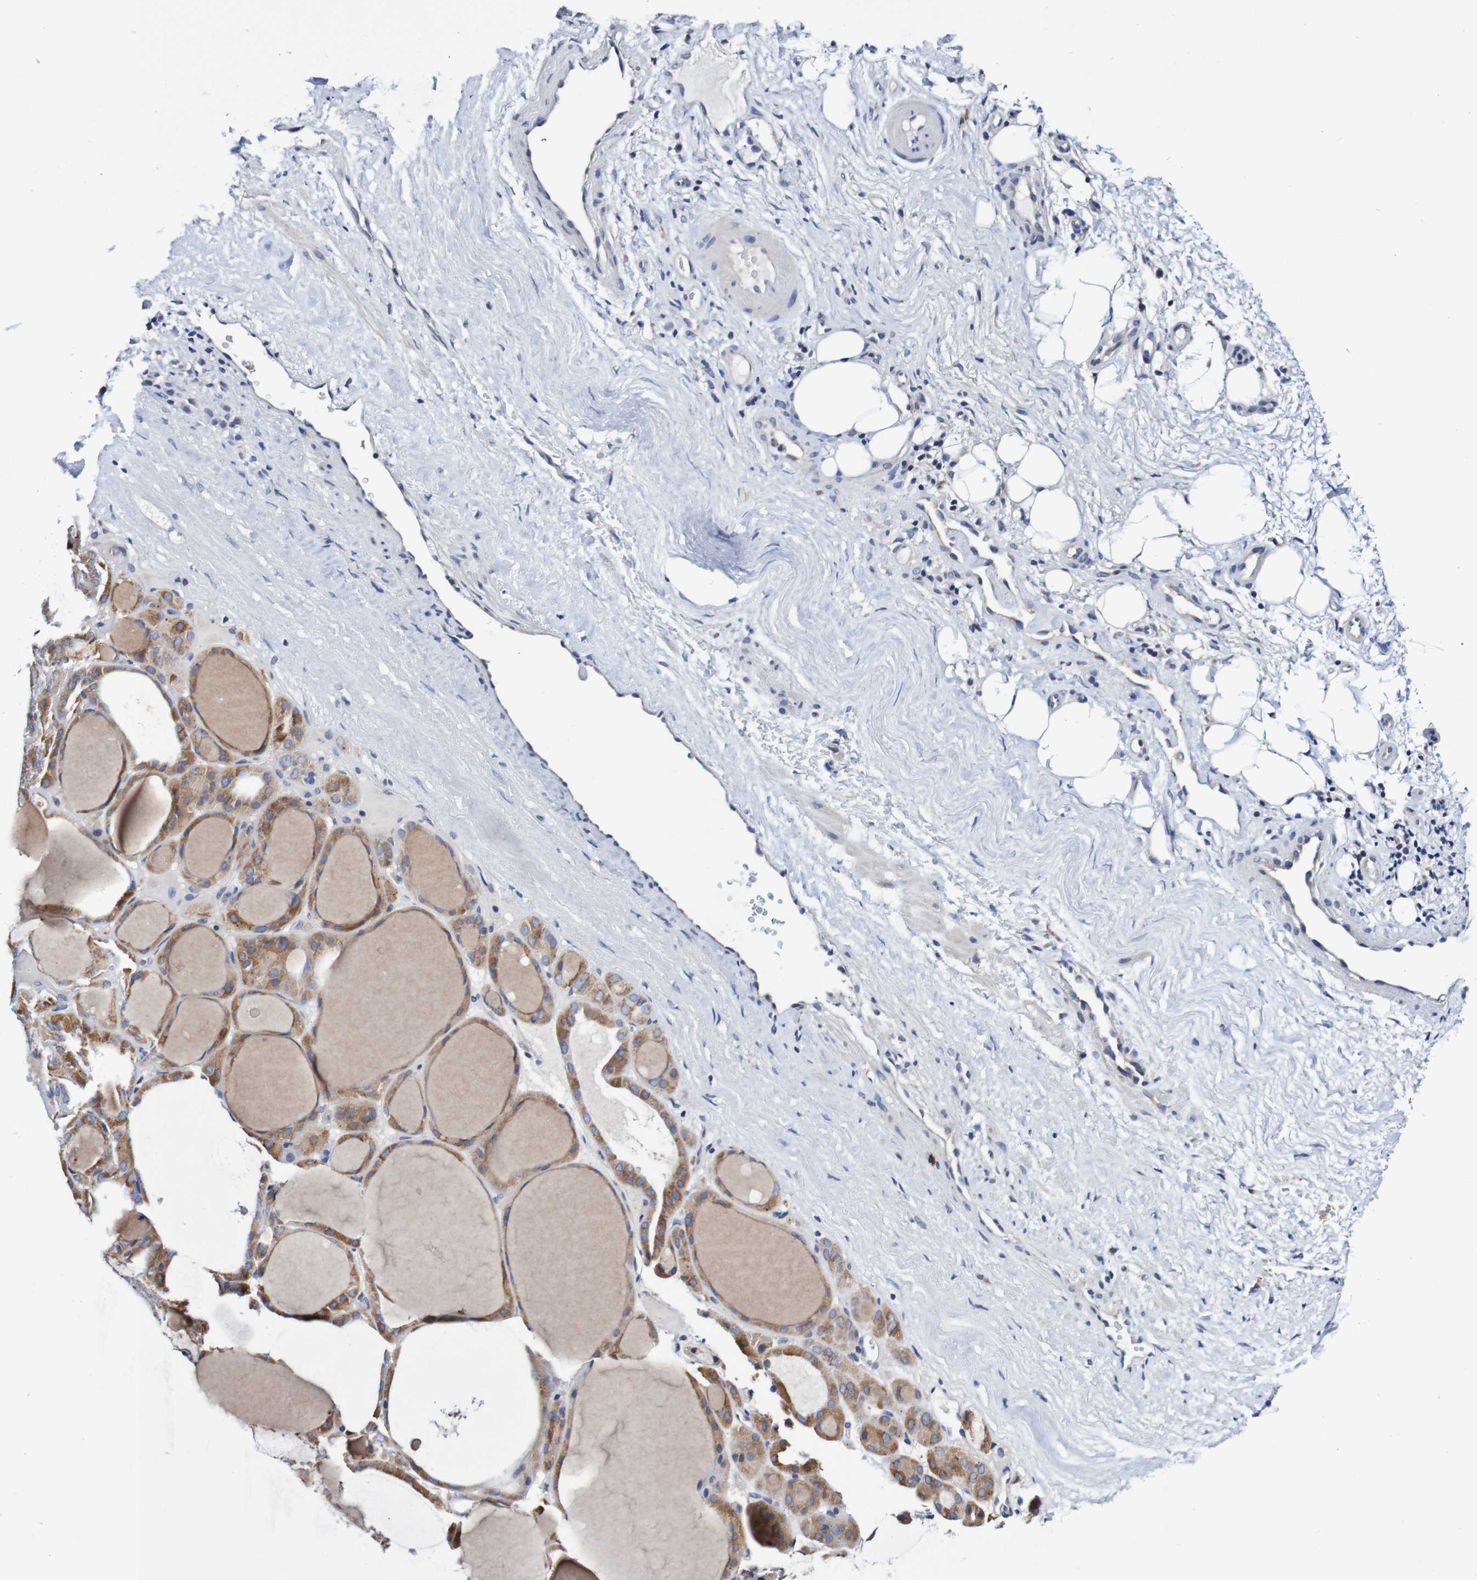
{"staining": {"intensity": "moderate", "quantity": "25%-75%", "location": "cytoplasmic/membranous"}, "tissue": "thyroid gland", "cell_type": "Glandular cells", "image_type": "normal", "snomed": [{"axis": "morphology", "description": "Normal tissue, NOS"}, {"axis": "morphology", "description": "Carcinoma, NOS"}, {"axis": "topography", "description": "Thyroid gland"}], "caption": "Immunohistochemistry micrograph of normal human thyroid gland stained for a protein (brown), which exhibits medium levels of moderate cytoplasmic/membranous positivity in about 25%-75% of glandular cells.", "gene": "ACVR1C", "patient": {"sex": "female", "age": 86}}